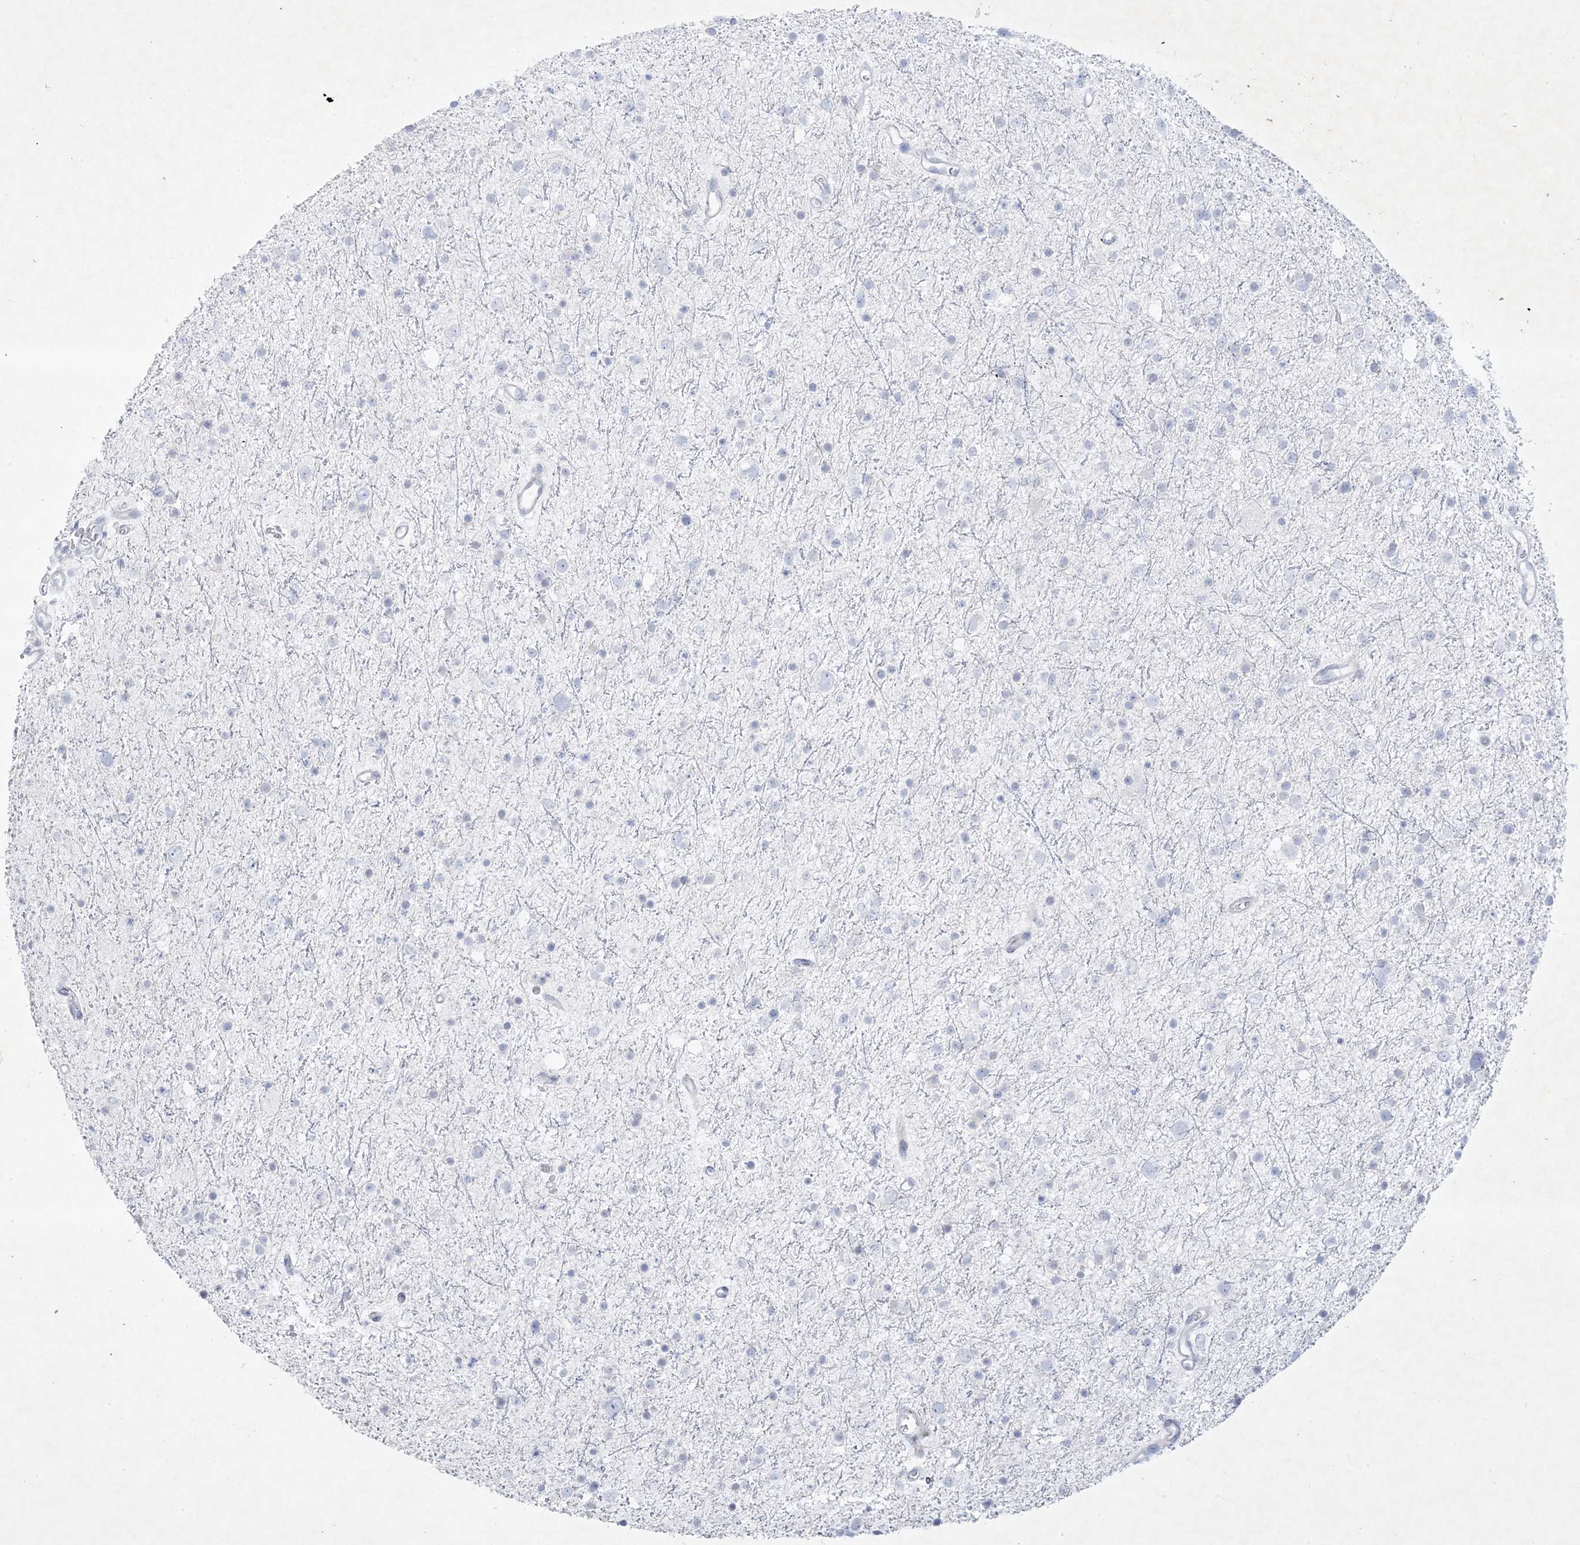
{"staining": {"intensity": "negative", "quantity": "none", "location": "none"}, "tissue": "glioma", "cell_type": "Tumor cells", "image_type": "cancer", "snomed": [{"axis": "morphology", "description": "Glioma, malignant, Low grade"}, {"axis": "topography", "description": "Brain"}], "caption": "Malignant glioma (low-grade) stained for a protein using IHC reveals no expression tumor cells.", "gene": "B3GNT7", "patient": {"sex": "female", "age": 37}}